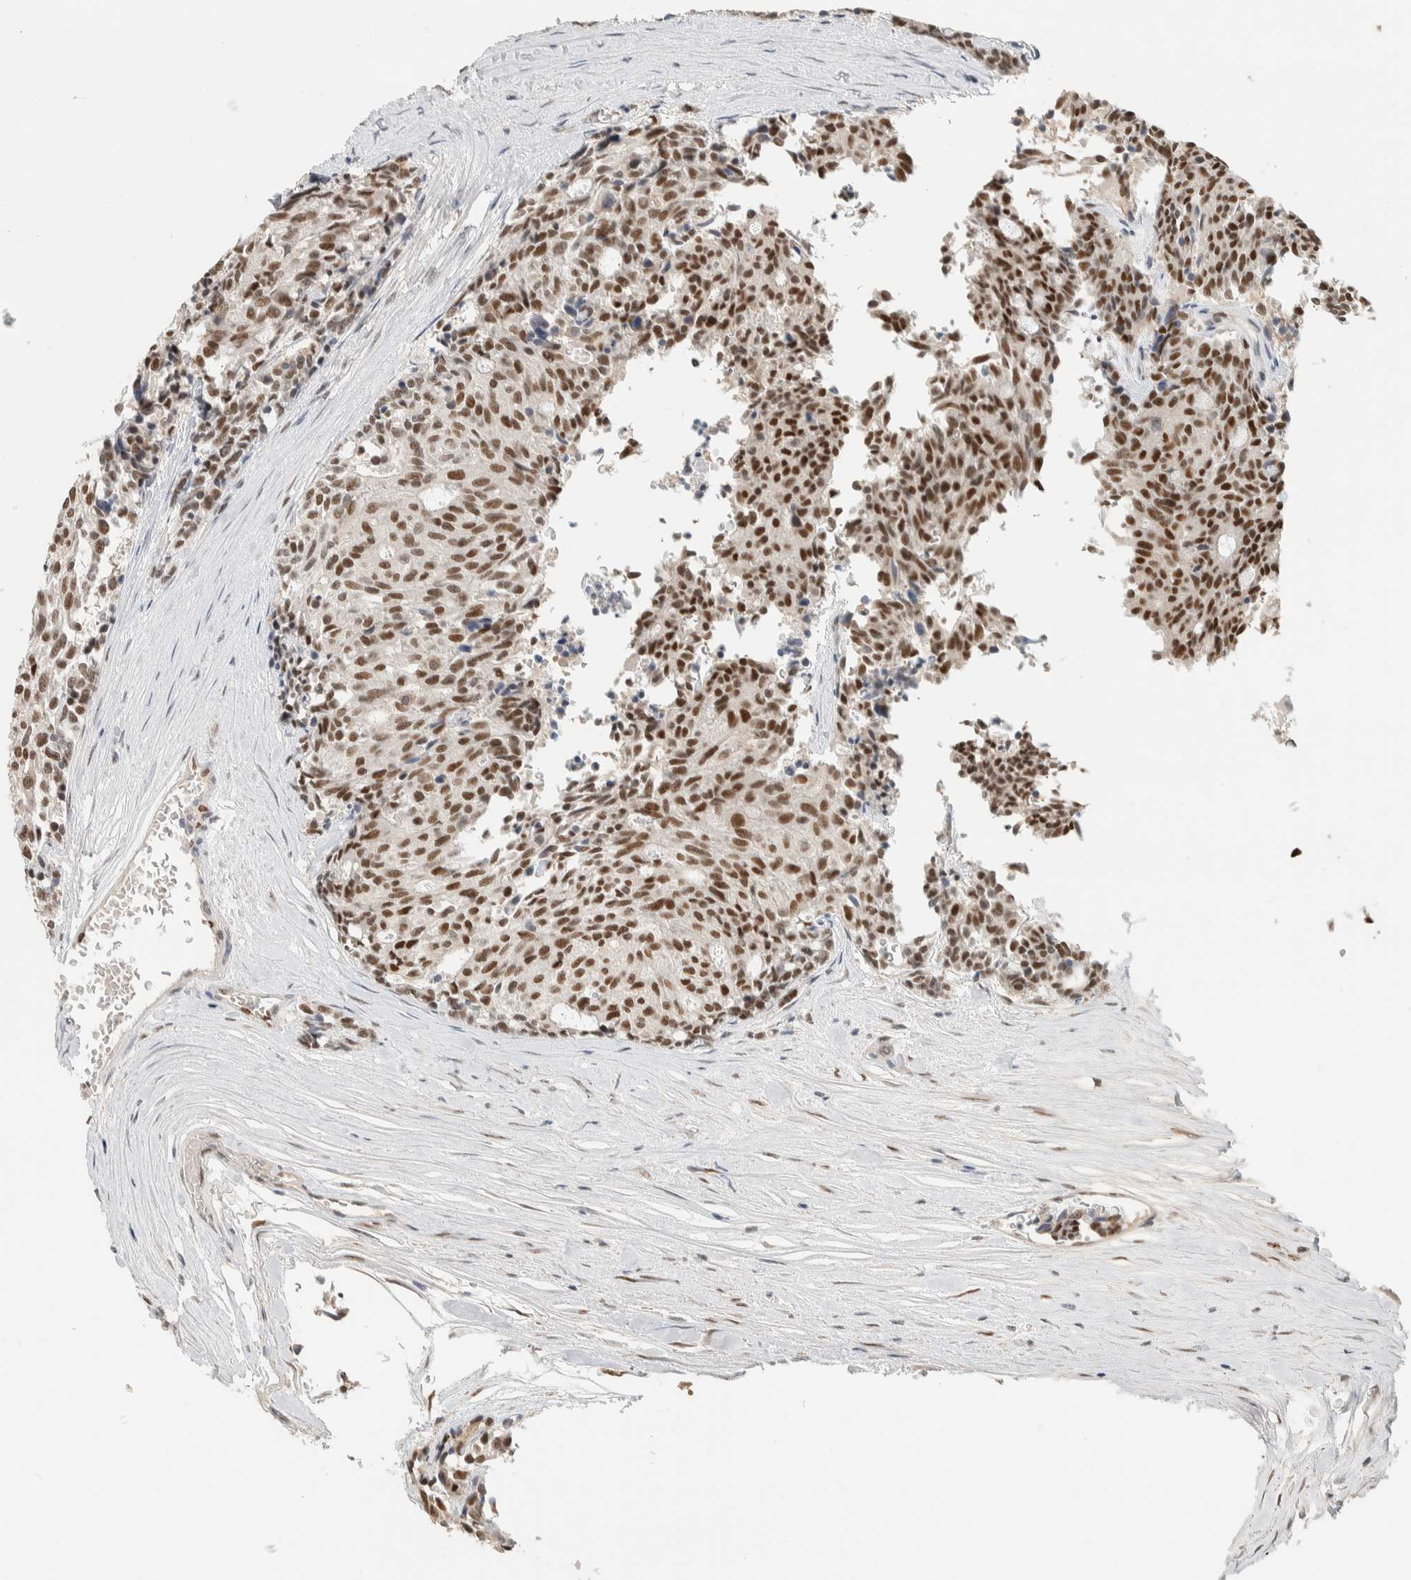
{"staining": {"intensity": "moderate", "quantity": ">75%", "location": "nuclear"}, "tissue": "carcinoid", "cell_type": "Tumor cells", "image_type": "cancer", "snomed": [{"axis": "morphology", "description": "Carcinoid, malignant, NOS"}, {"axis": "topography", "description": "Pancreas"}], "caption": "Protein analysis of carcinoid tissue displays moderate nuclear expression in approximately >75% of tumor cells.", "gene": "PUS7", "patient": {"sex": "female", "age": 54}}